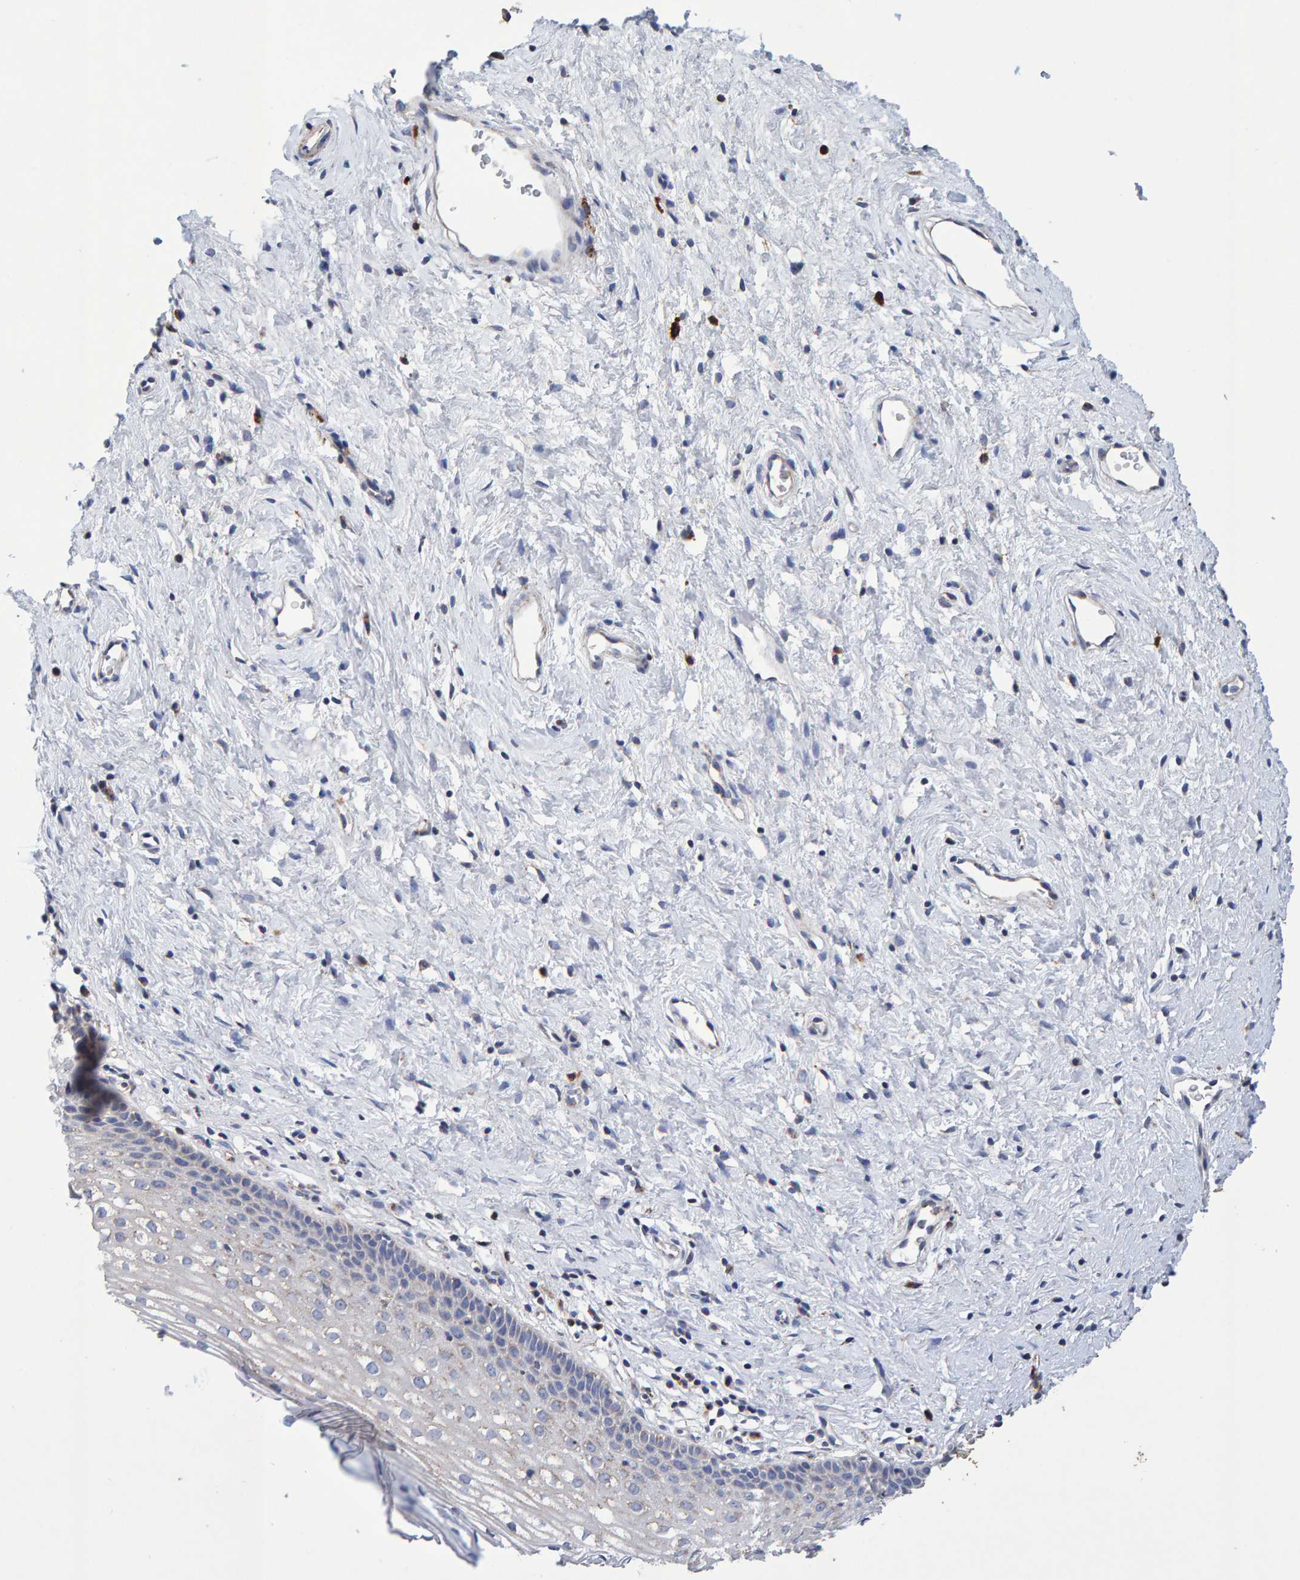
{"staining": {"intensity": "negative", "quantity": "none", "location": "none"}, "tissue": "cervix", "cell_type": "Glandular cells", "image_type": "normal", "snomed": [{"axis": "morphology", "description": "Normal tissue, NOS"}, {"axis": "topography", "description": "Cervix"}], "caption": "Immunohistochemistry image of unremarkable human cervix stained for a protein (brown), which reveals no expression in glandular cells.", "gene": "EFR3A", "patient": {"sex": "female", "age": 27}}